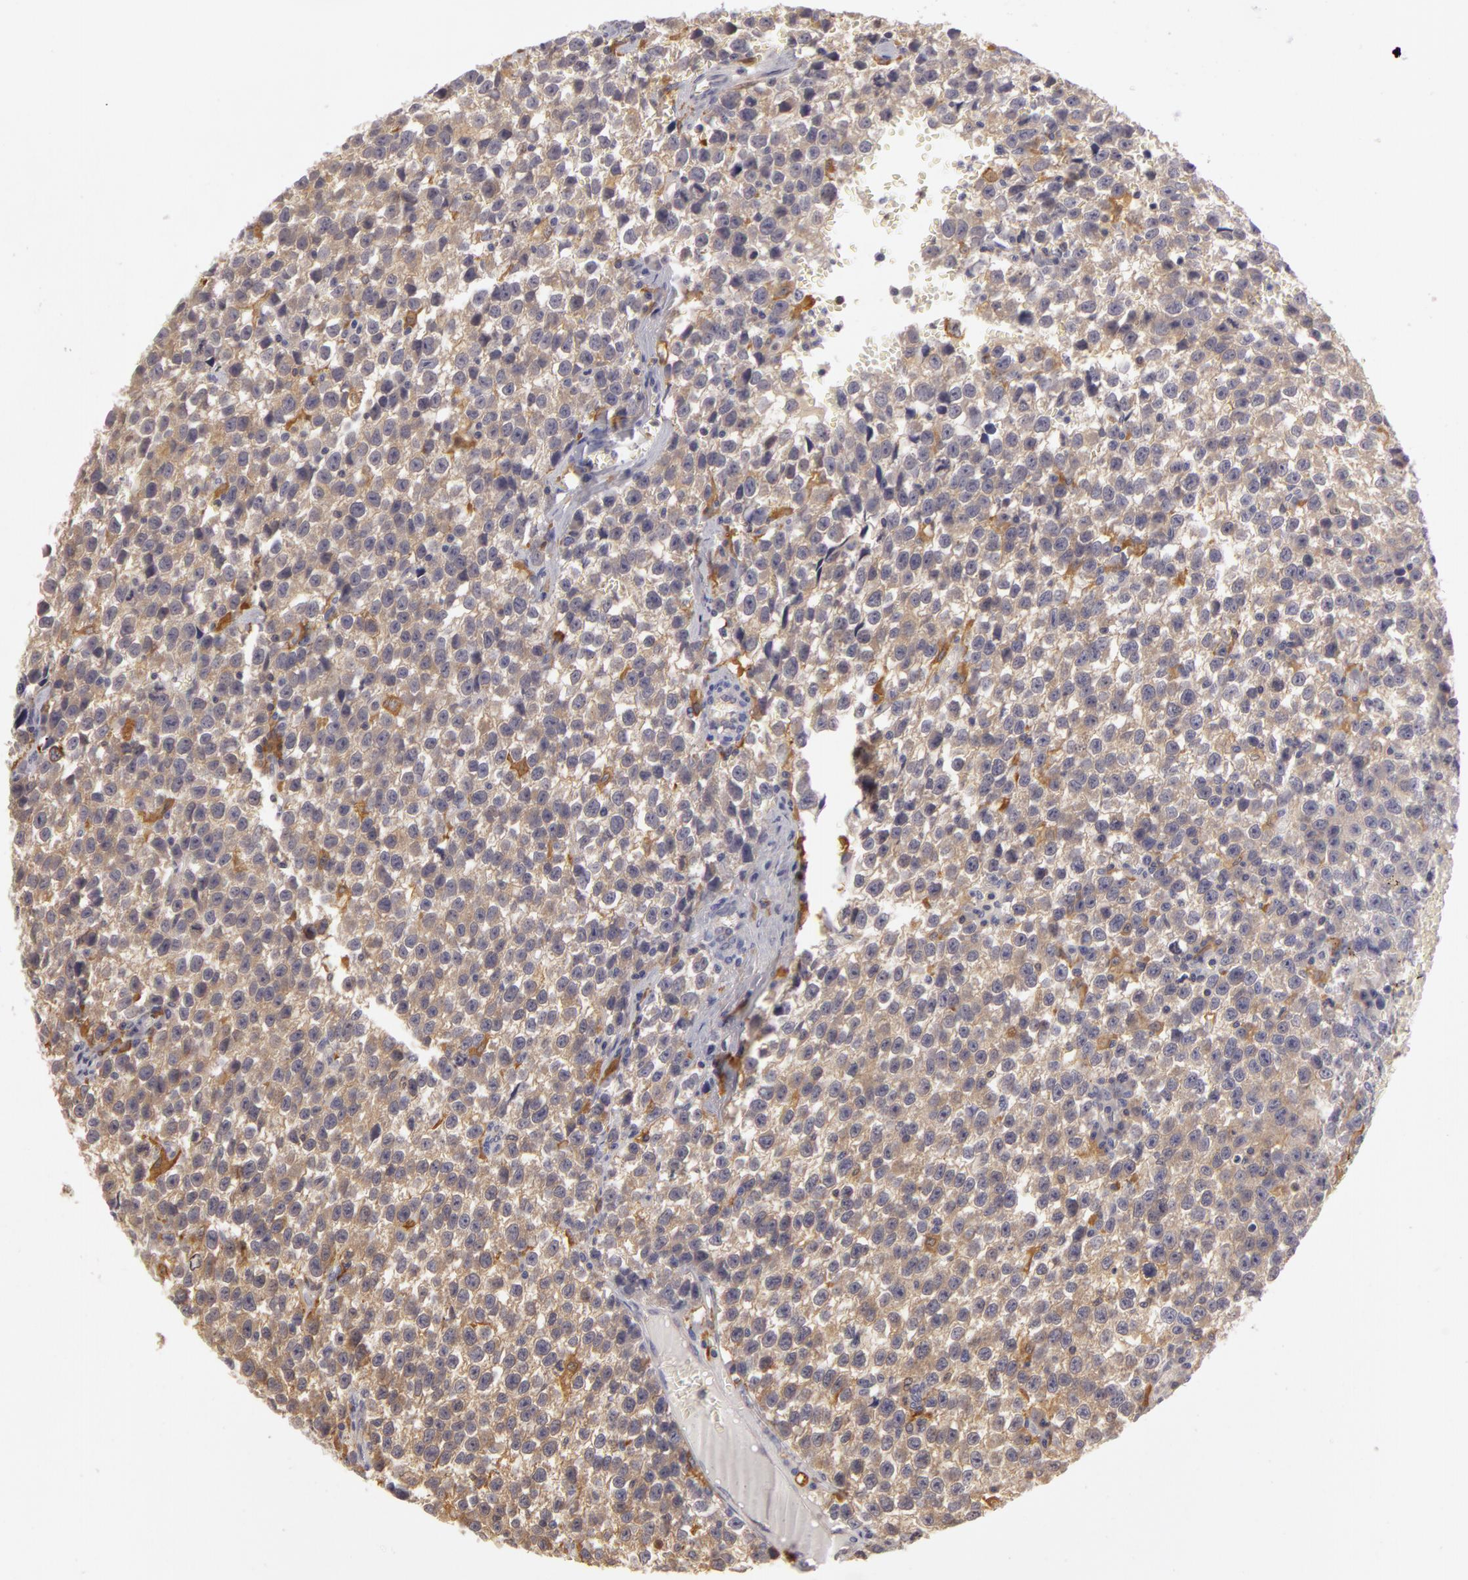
{"staining": {"intensity": "moderate", "quantity": "<25%", "location": "cytoplasmic/membranous"}, "tissue": "testis cancer", "cell_type": "Tumor cells", "image_type": "cancer", "snomed": [{"axis": "morphology", "description": "Seminoma, NOS"}, {"axis": "topography", "description": "Testis"}], "caption": "A brown stain labels moderate cytoplasmic/membranous staining of a protein in testis cancer (seminoma) tumor cells.", "gene": "GNPDA1", "patient": {"sex": "male", "age": 35}}